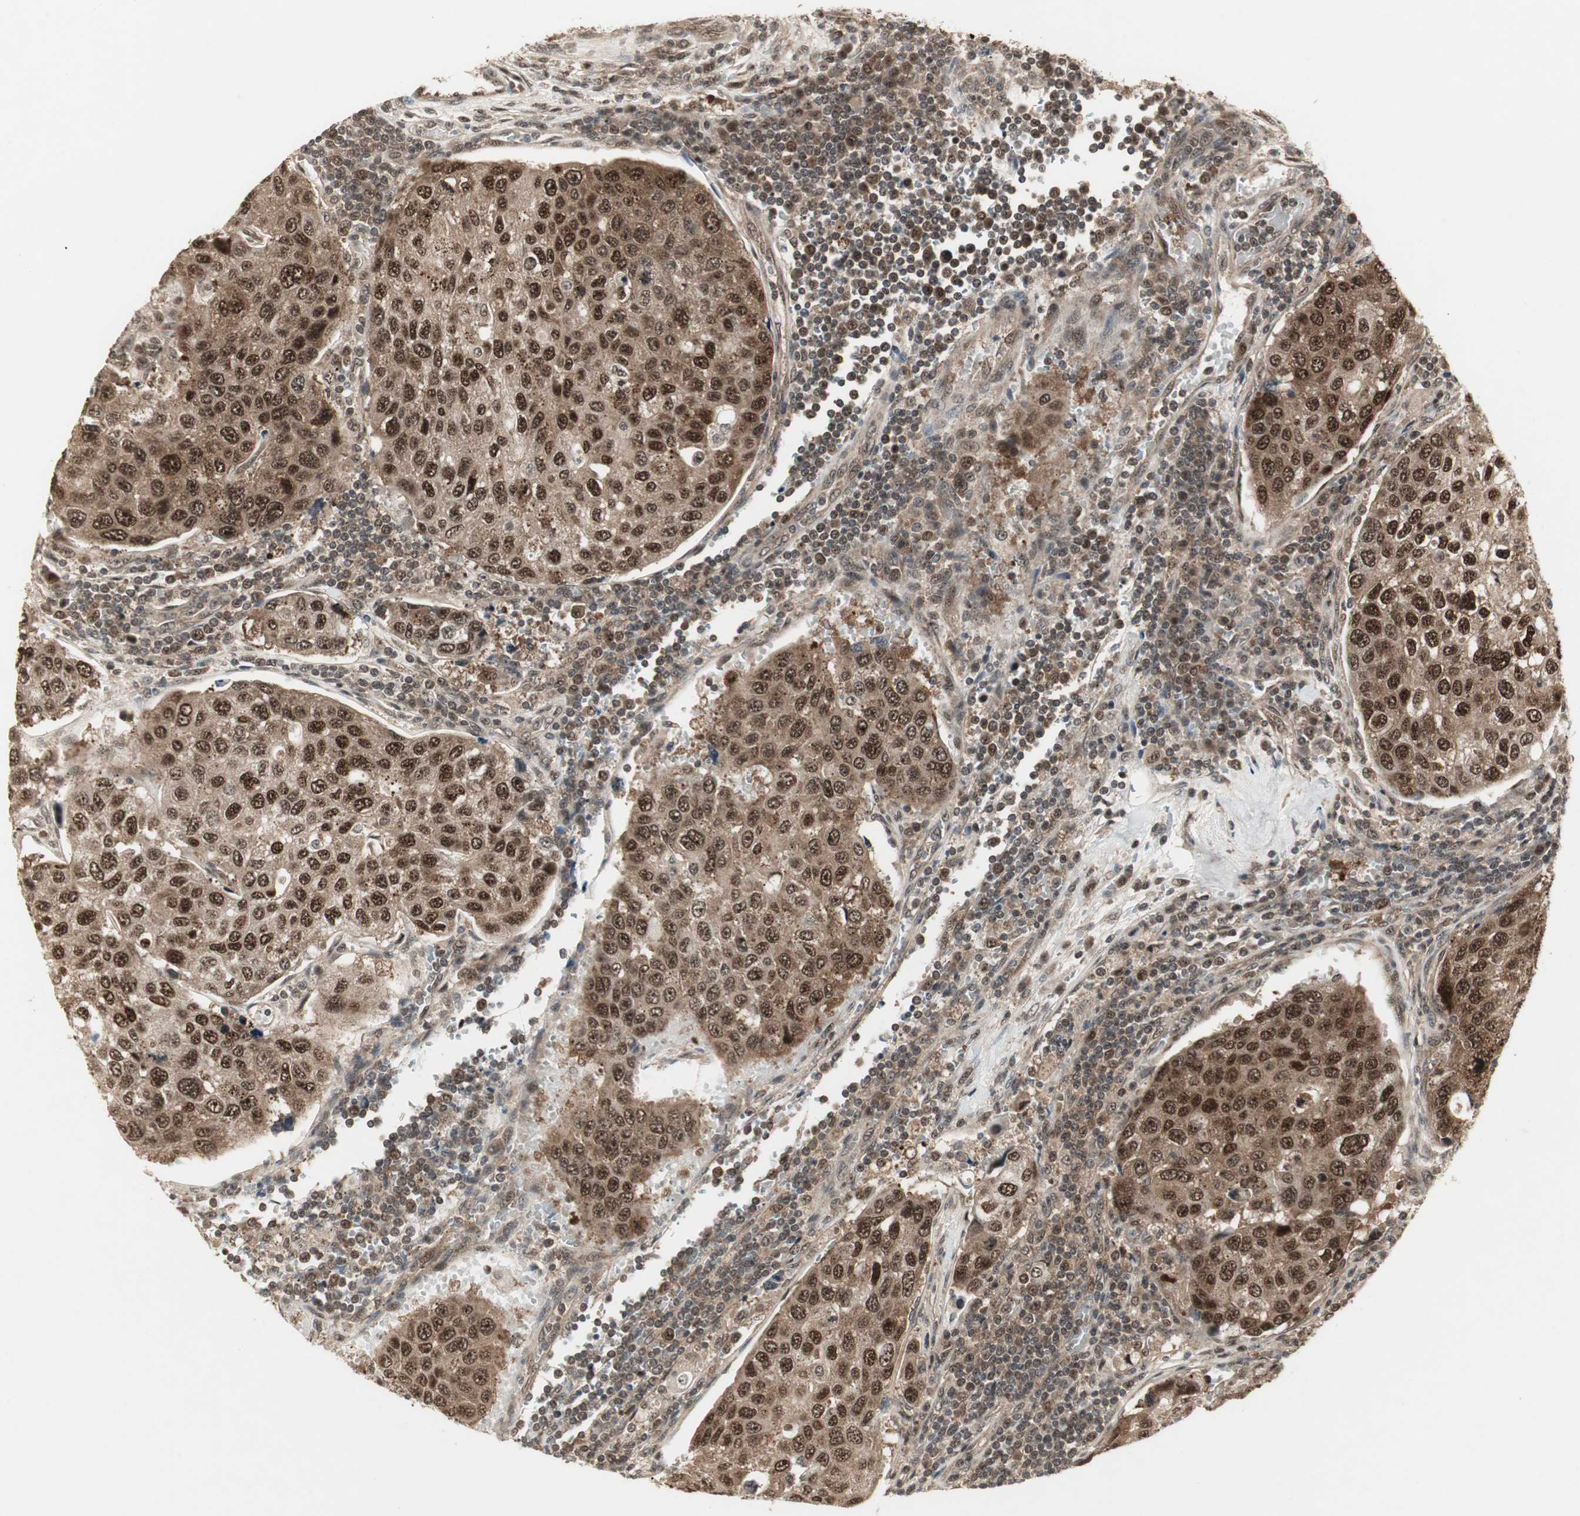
{"staining": {"intensity": "strong", "quantity": ">75%", "location": "cytoplasmic/membranous,nuclear"}, "tissue": "urothelial cancer", "cell_type": "Tumor cells", "image_type": "cancer", "snomed": [{"axis": "morphology", "description": "Urothelial carcinoma, High grade"}, {"axis": "topography", "description": "Lymph node"}, {"axis": "topography", "description": "Urinary bladder"}], "caption": "Immunohistochemistry histopathology image of neoplastic tissue: urothelial cancer stained using IHC demonstrates high levels of strong protein expression localized specifically in the cytoplasmic/membranous and nuclear of tumor cells, appearing as a cytoplasmic/membranous and nuclear brown color.", "gene": "CSNK2B", "patient": {"sex": "male", "age": 51}}